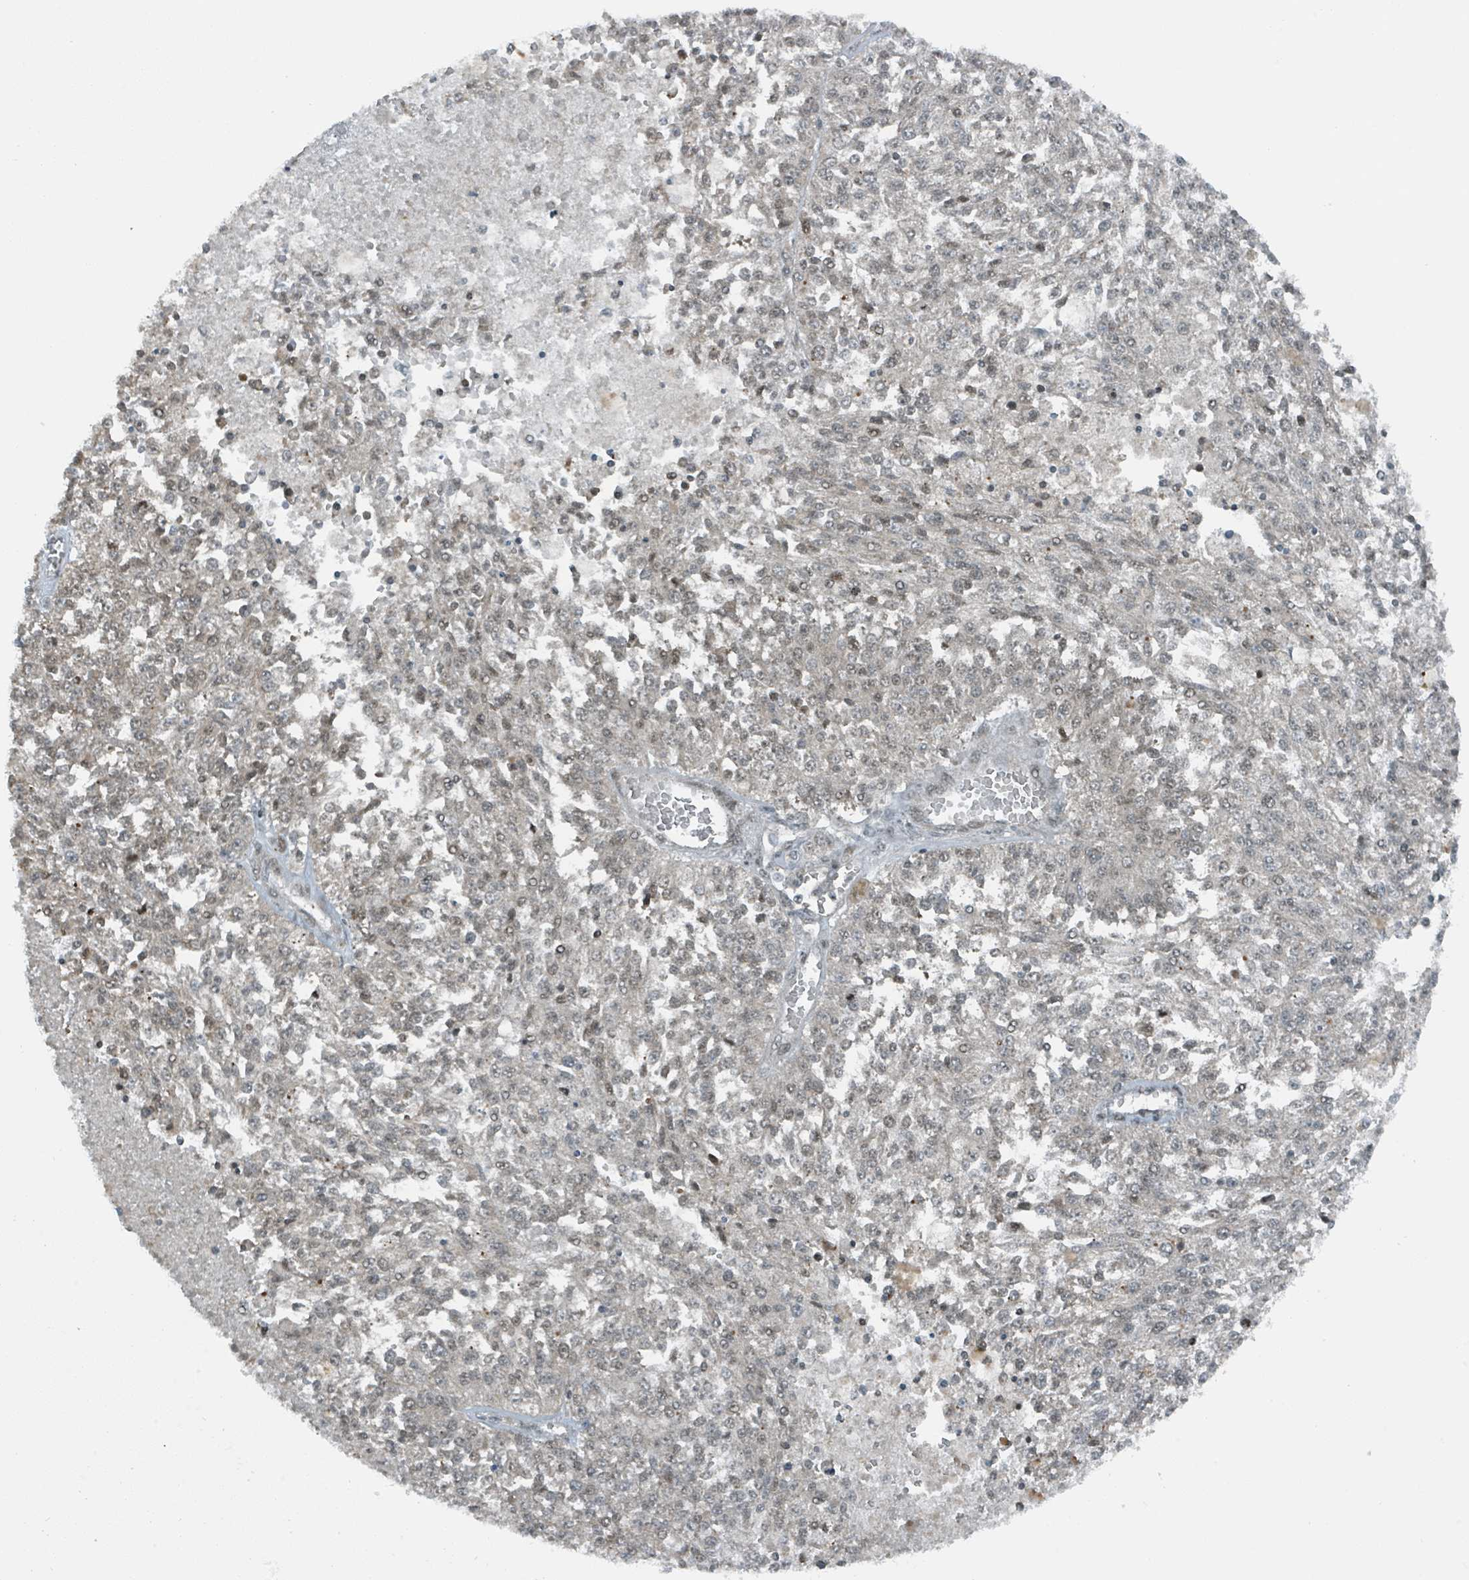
{"staining": {"intensity": "weak", "quantity": "<25%", "location": "nuclear"}, "tissue": "melanoma", "cell_type": "Tumor cells", "image_type": "cancer", "snomed": [{"axis": "morphology", "description": "Malignant melanoma, NOS"}, {"axis": "topography", "description": "Skin"}], "caption": "This is an immunohistochemistry micrograph of melanoma. There is no positivity in tumor cells.", "gene": "PHIP", "patient": {"sex": "female", "age": 64}}